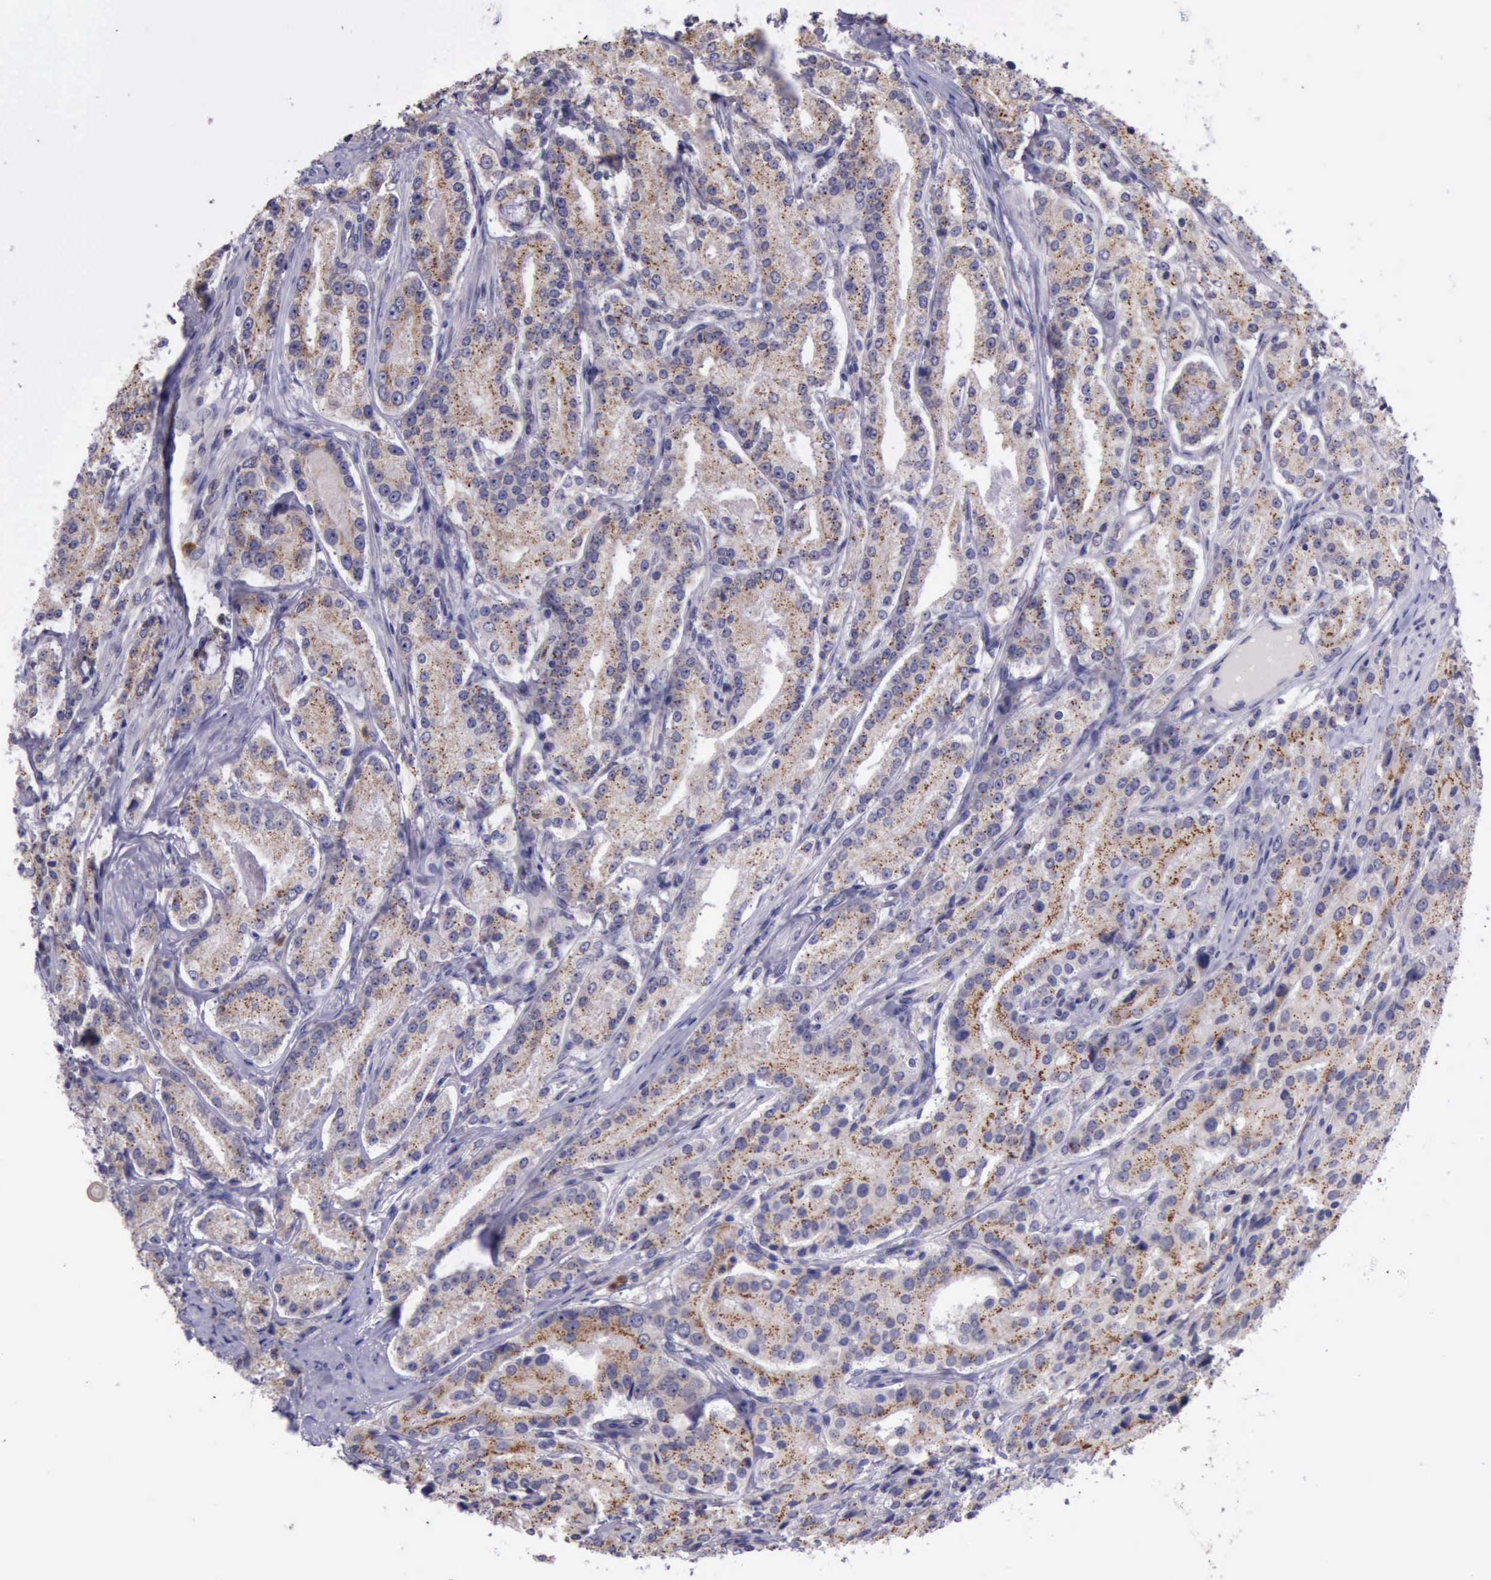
{"staining": {"intensity": "weak", "quantity": ">75%", "location": "cytoplasmic/membranous"}, "tissue": "prostate cancer", "cell_type": "Tumor cells", "image_type": "cancer", "snomed": [{"axis": "morphology", "description": "Adenocarcinoma, Medium grade"}, {"axis": "topography", "description": "Prostate"}], "caption": "Immunohistochemical staining of prostate medium-grade adenocarcinoma demonstrates low levels of weak cytoplasmic/membranous staining in about >75% of tumor cells.", "gene": "PLEK2", "patient": {"sex": "male", "age": 72}}